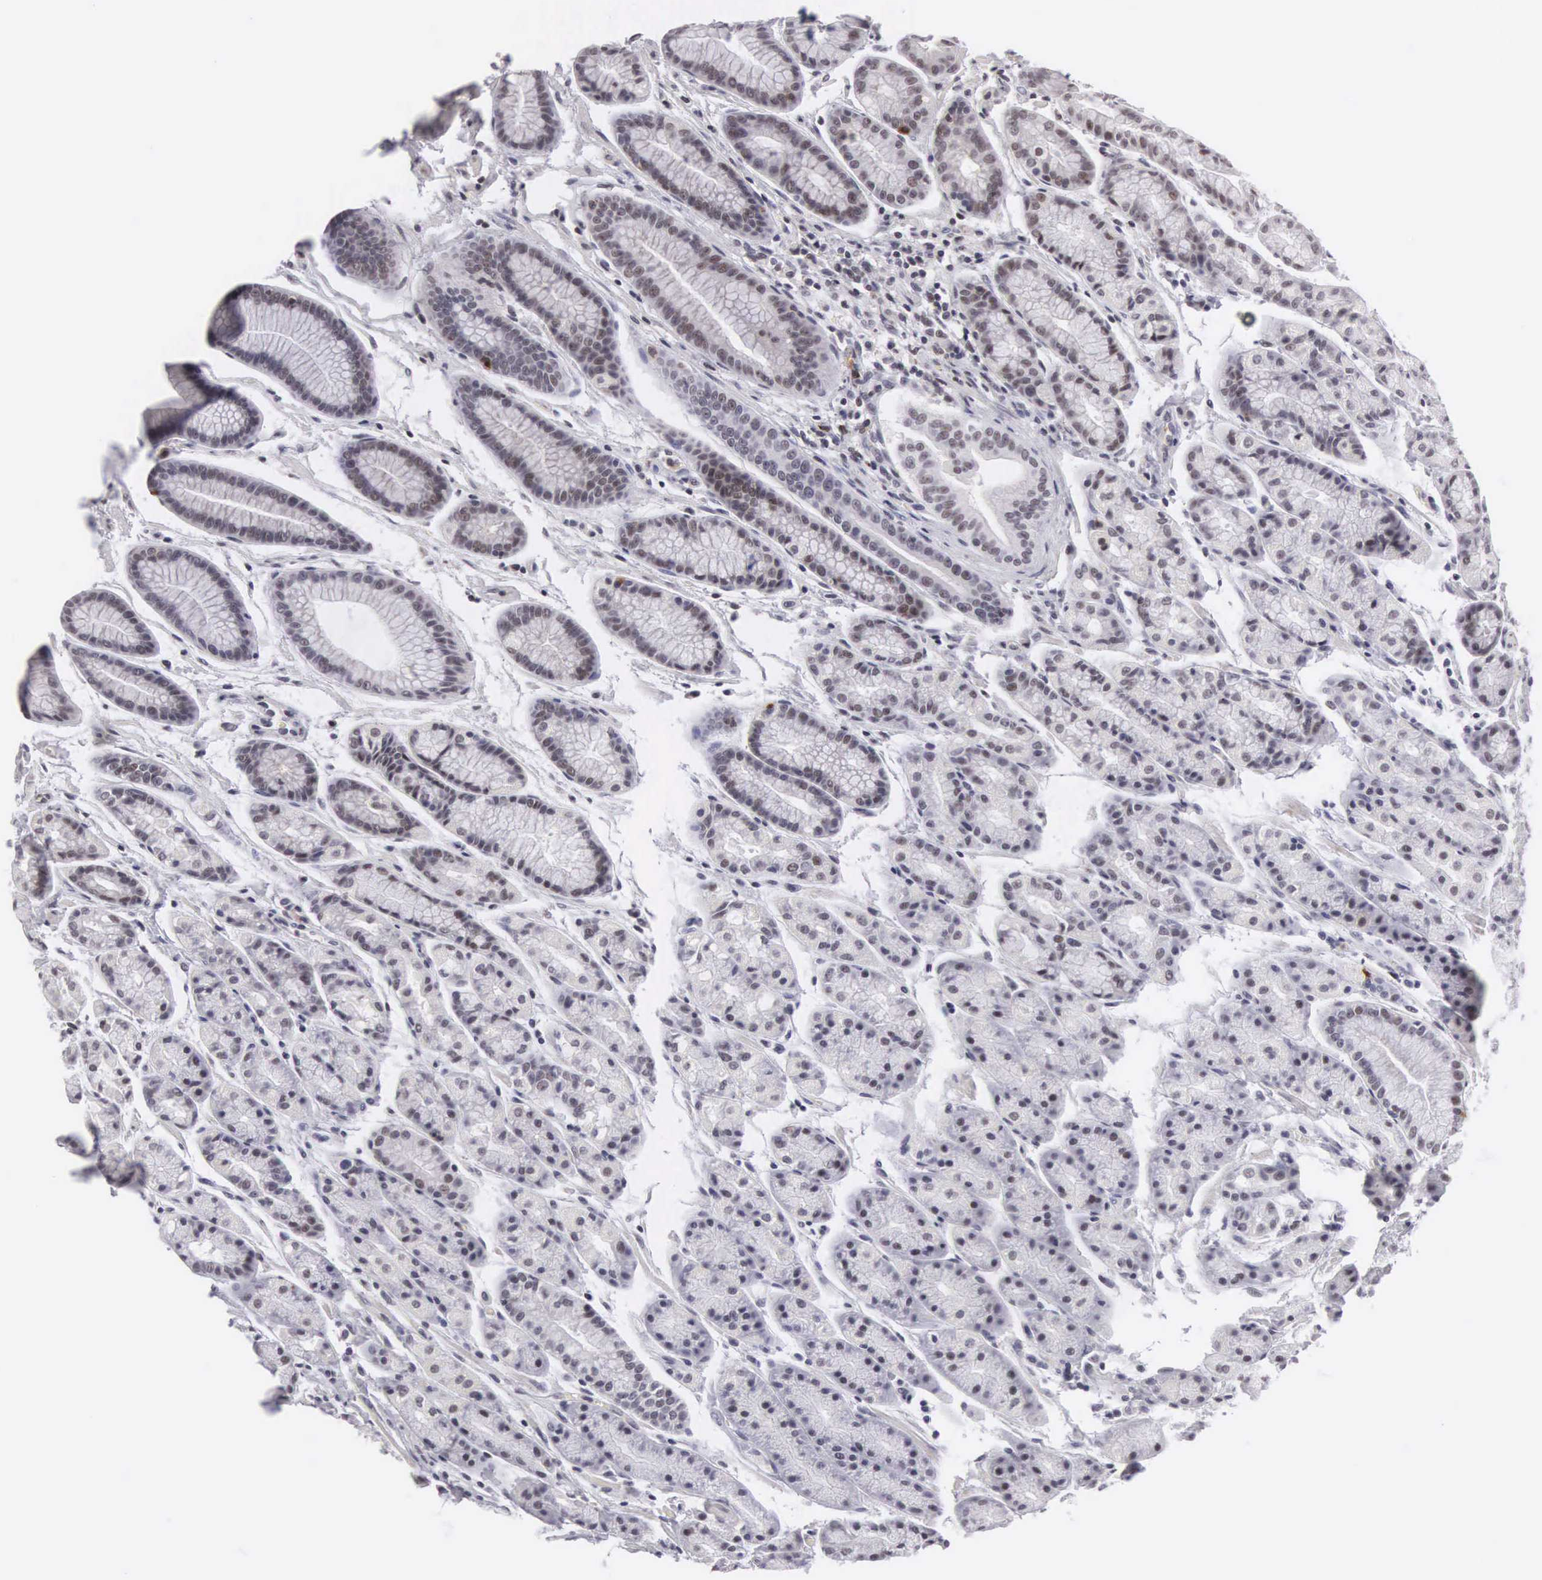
{"staining": {"intensity": "moderate", "quantity": "25%-75%", "location": "nuclear"}, "tissue": "stomach", "cell_type": "Glandular cells", "image_type": "normal", "snomed": [{"axis": "morphology", "description": "Normal tissue, NOS"}, {"axis": "topography", "description": "Stomach, upper"}], "caption": "Immunohistochemistry (IHC) histopathology image of unremarkable stomach: stomach stained using immunohistochemistry (IHC) displays medium levels of moderate protein expression localized specifically in the nuclear of glandular cells, appearing as a nuclear brown color.", "gene": "FAM47A", "patient": {"sex": "male", "age": 72}}